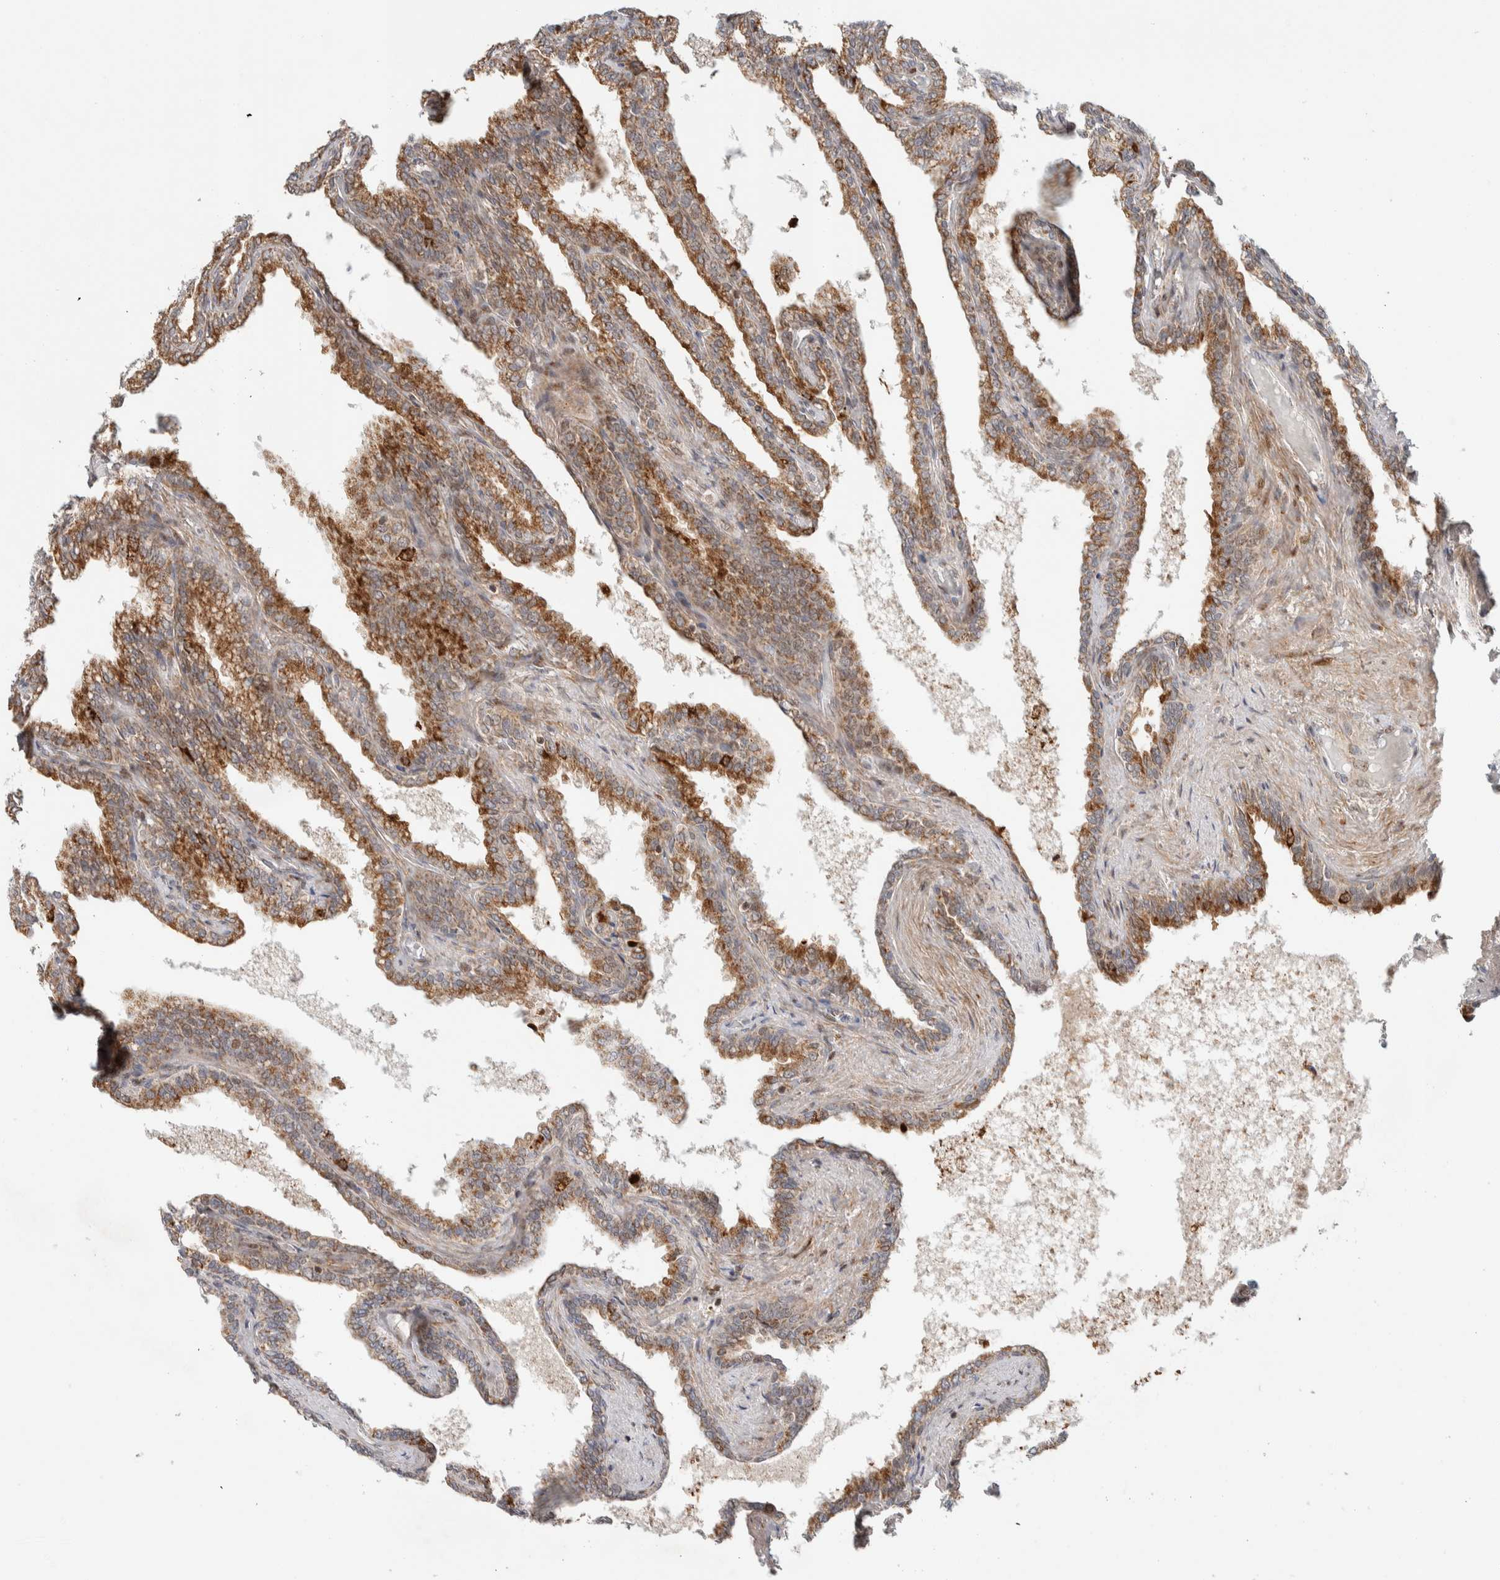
{"staining": {"intensity": "strong", "quantity": ">75%", "location": "cytoplasmic/membranous"}, "tissue": "seminal vesicle", "cell_type": "Glandular cells", "image_type": "normal", "snomed": [{"axis": "morphology", "description": "Normal tissue, NOS"}, {"axis": "topography", "description": "Seminal veicle"}], "caption": "Immunohistochemical staining of normal human seminal vesicle shows strong cytoplasmic/membranous protein positivity in approximately >75% of glandular cells. The staining is performed using DAB (3,3'-diaminobenzidine) brown chromogen to label protein expression. The nuclei are counter-stained blue using hematoxylin.", "gene": "TSPAN32", "patient": {"sex": "male", "age": 46}}